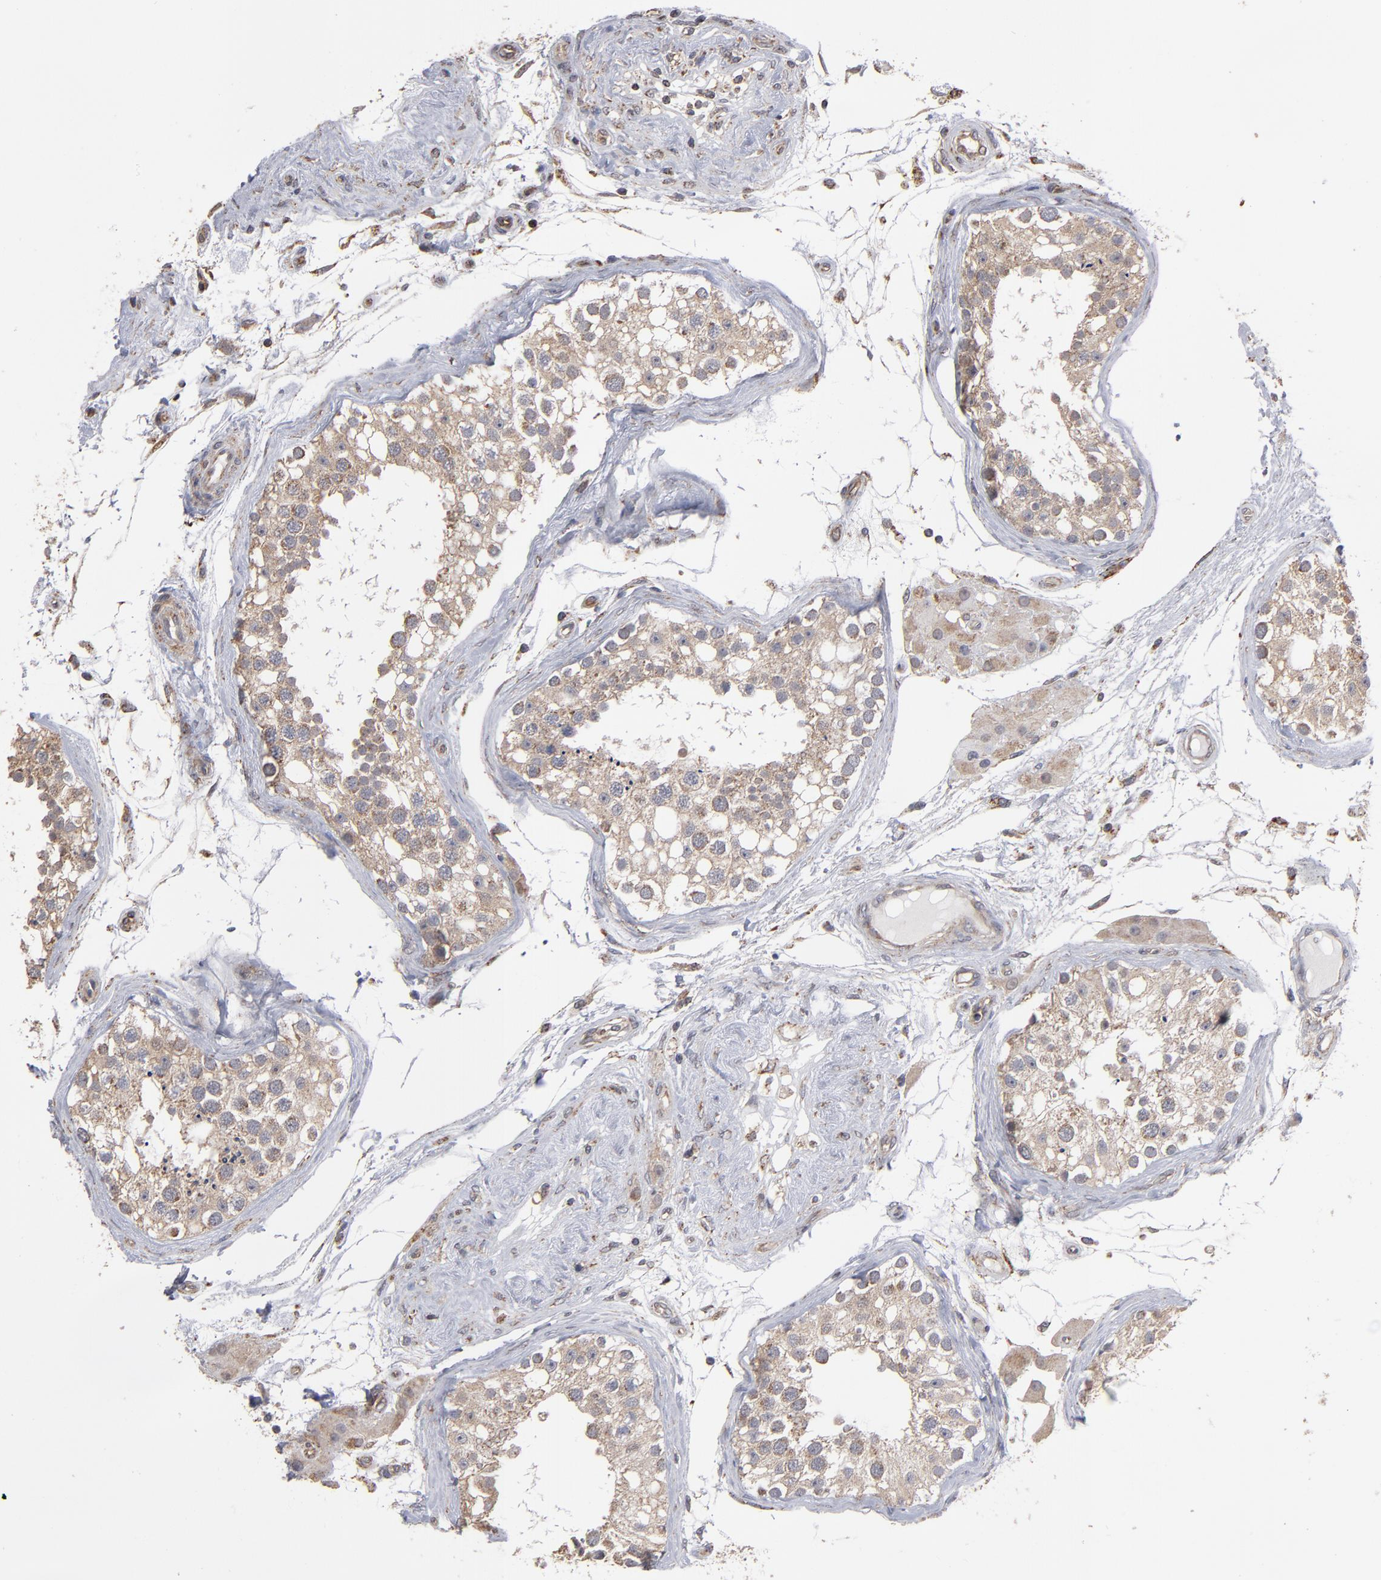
{"staining": {"intensity": "weak", "quantity": ">75%", "location": "cytoplasmic/membranous"}, "tissue": "testis", "cell_type": "Cells in seminiferous ducts", "image_type": "normal", "snomed": [{"axis": "morphology", "description": "Normal tissue, NOS"}, {"axis": "topography", "description": "Testis"}], "caption": "Protein staining shows weak cytoplasmic/membranous positivity in approximately >75% of cells in seminiferous ducts in benign testis. (Brightfield microscopy of DAB IHC at high magnification).", "gene": "MIPOL1", "patient": {"sex": "male", "age": 68}}